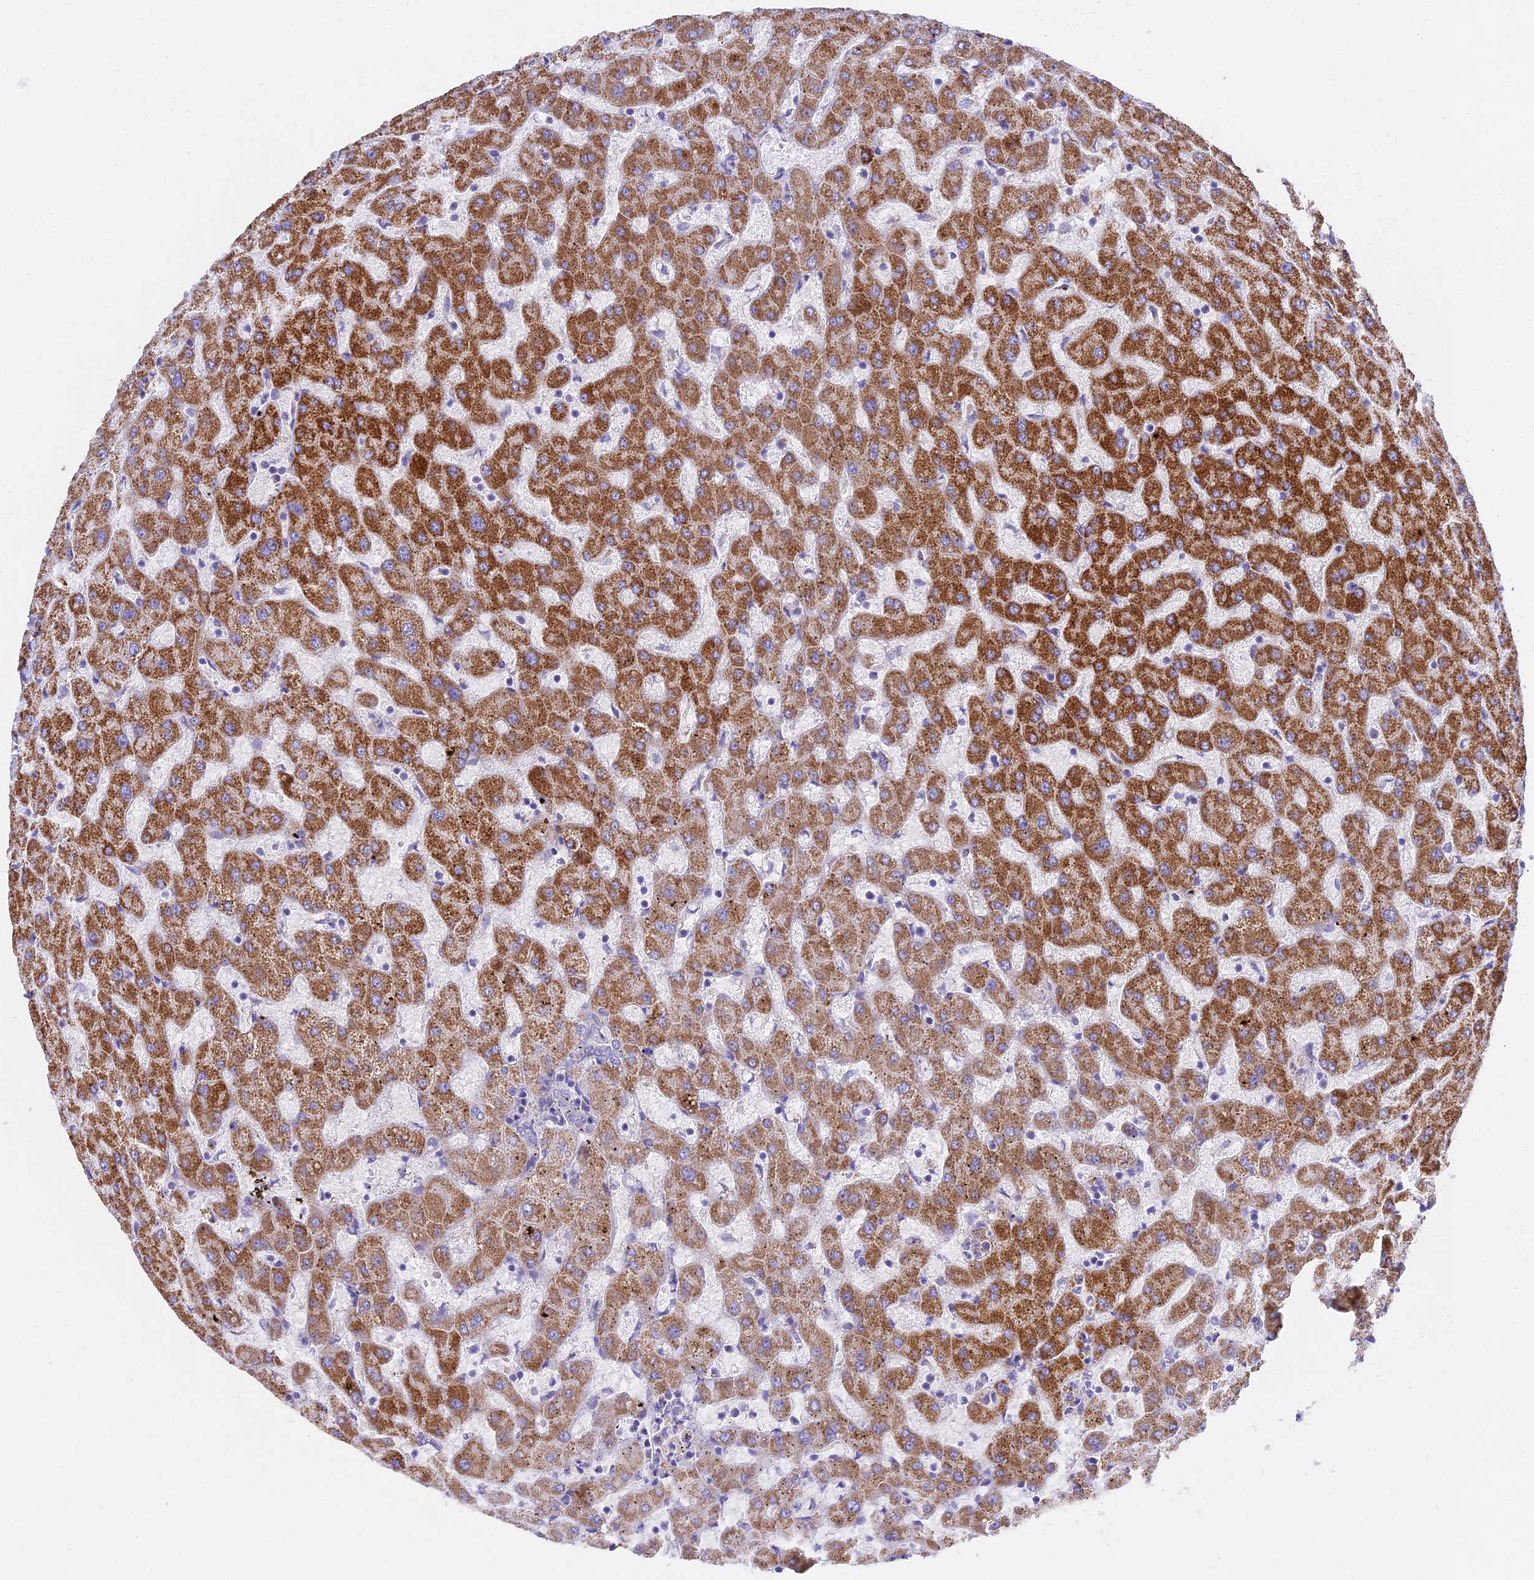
{"staining": {"intensity": "negative", "quantity": "none", "location": "none"}, "tissue": "liver", "cell_type": "Cholangiocytes", "image_type": "normal", "snomed": [{"axis": "morphology", "description": "Normal tissue, NOS"}, {"axis": "topography", "description": "Liver"}], "caption": "The micrograph demonstrates no staining of cholangiocytes in unremarkable liver.", "gene": "HSDL2", "patient": {"sex": "female", "age": 63}}